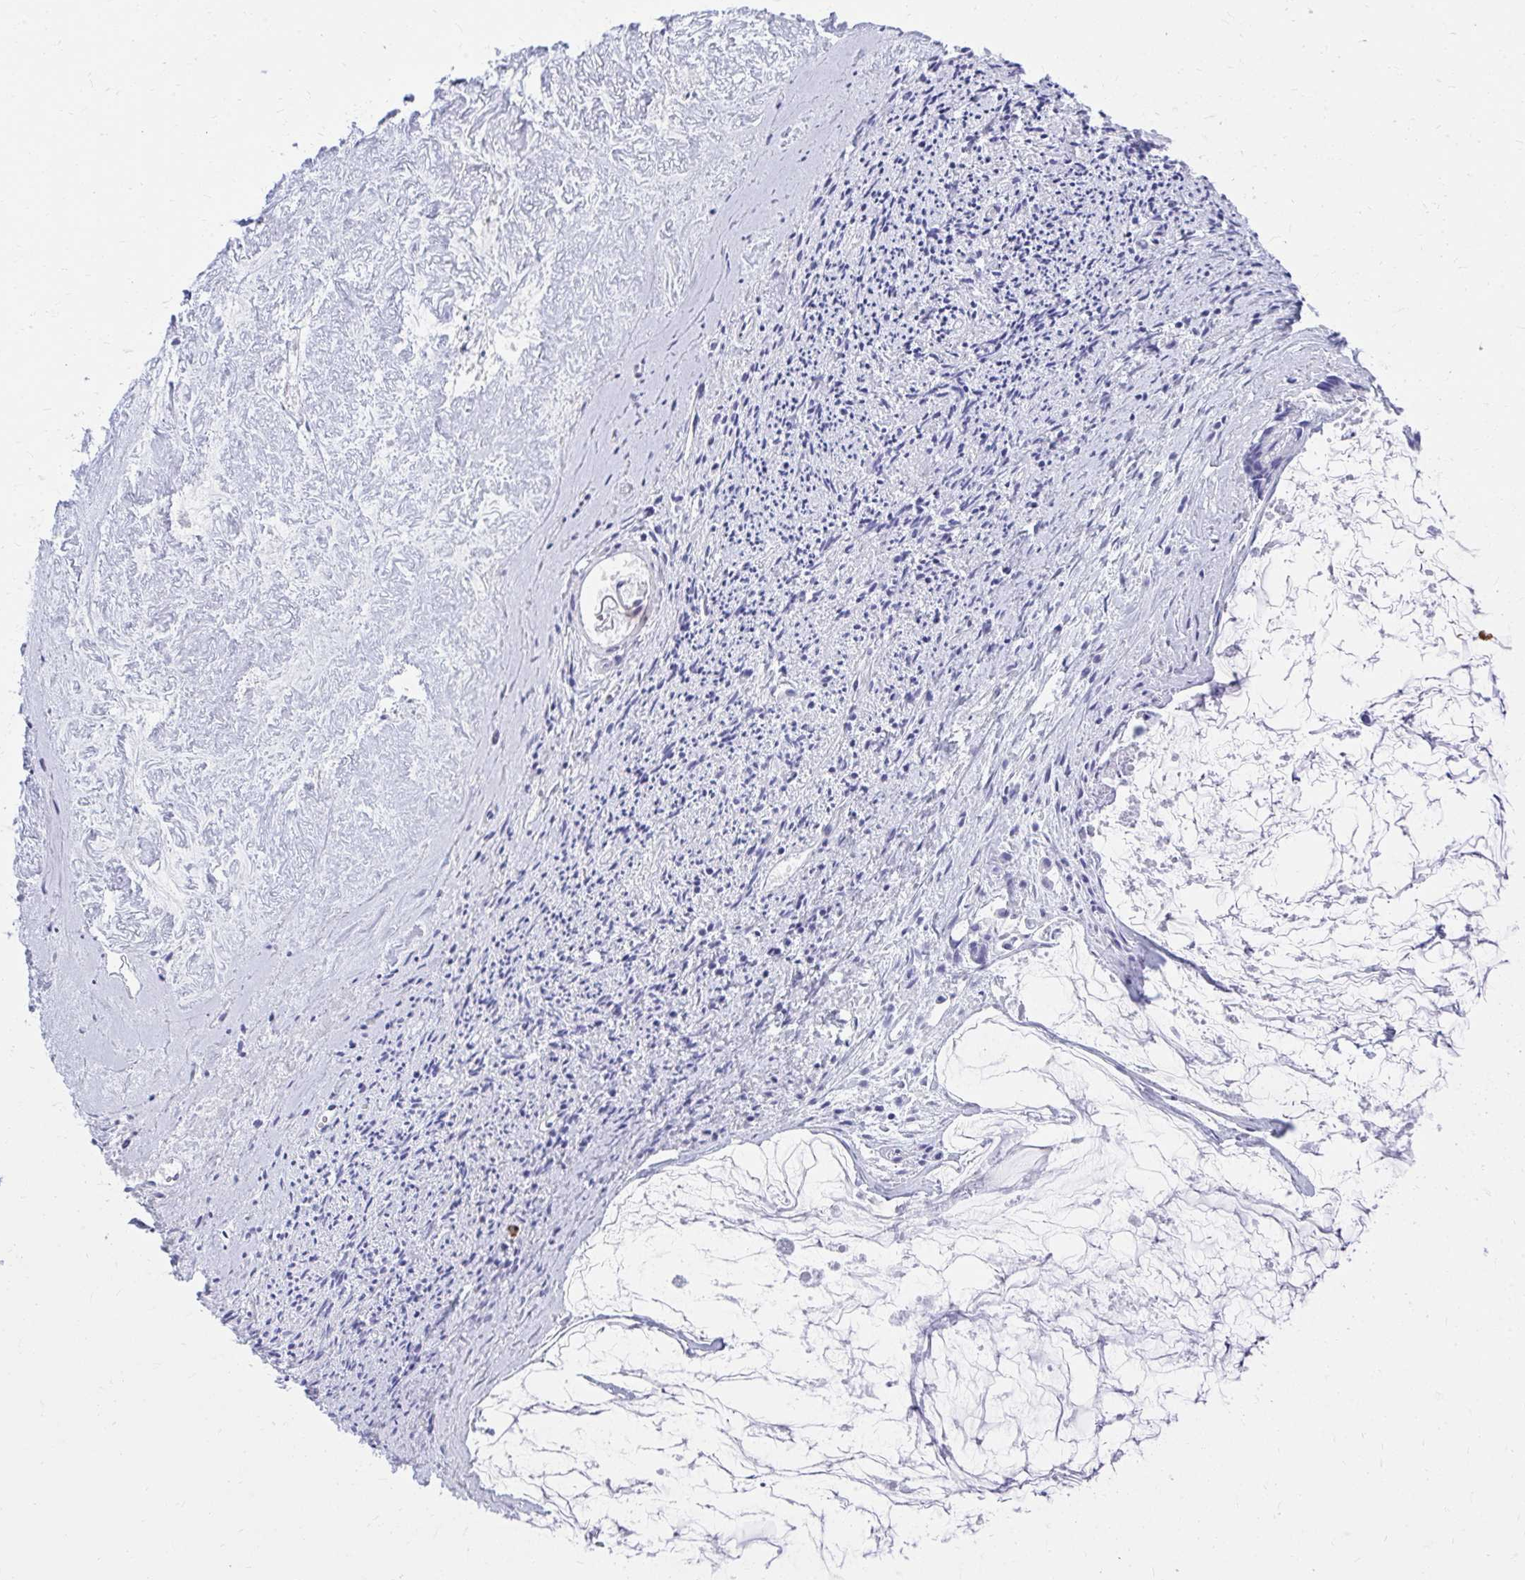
{"staining": {"intensity": "negative", "quantity": "none", "location": "none"}, "tissue": "ovarian cancer", "cell_type": "Tumor cells", "image_type": "cancer", "snomed": [{"axis": "morphology", "description": "Cystadenocarcinoma, mucinous, NOS"}, {"axis": "topography", "description": "Ovary"}], "caption": "Immunohistochemistry (IHC) micrograph of neoplastic tissue: human ovarian cancer stained with DAB exhibits no significant protein positivity in tumor cells. (DAB IHC visualized using brightfield microscopy, high magnification).", "gene": "RUNX3", "patient": {"sex": "female", "age": 90}}